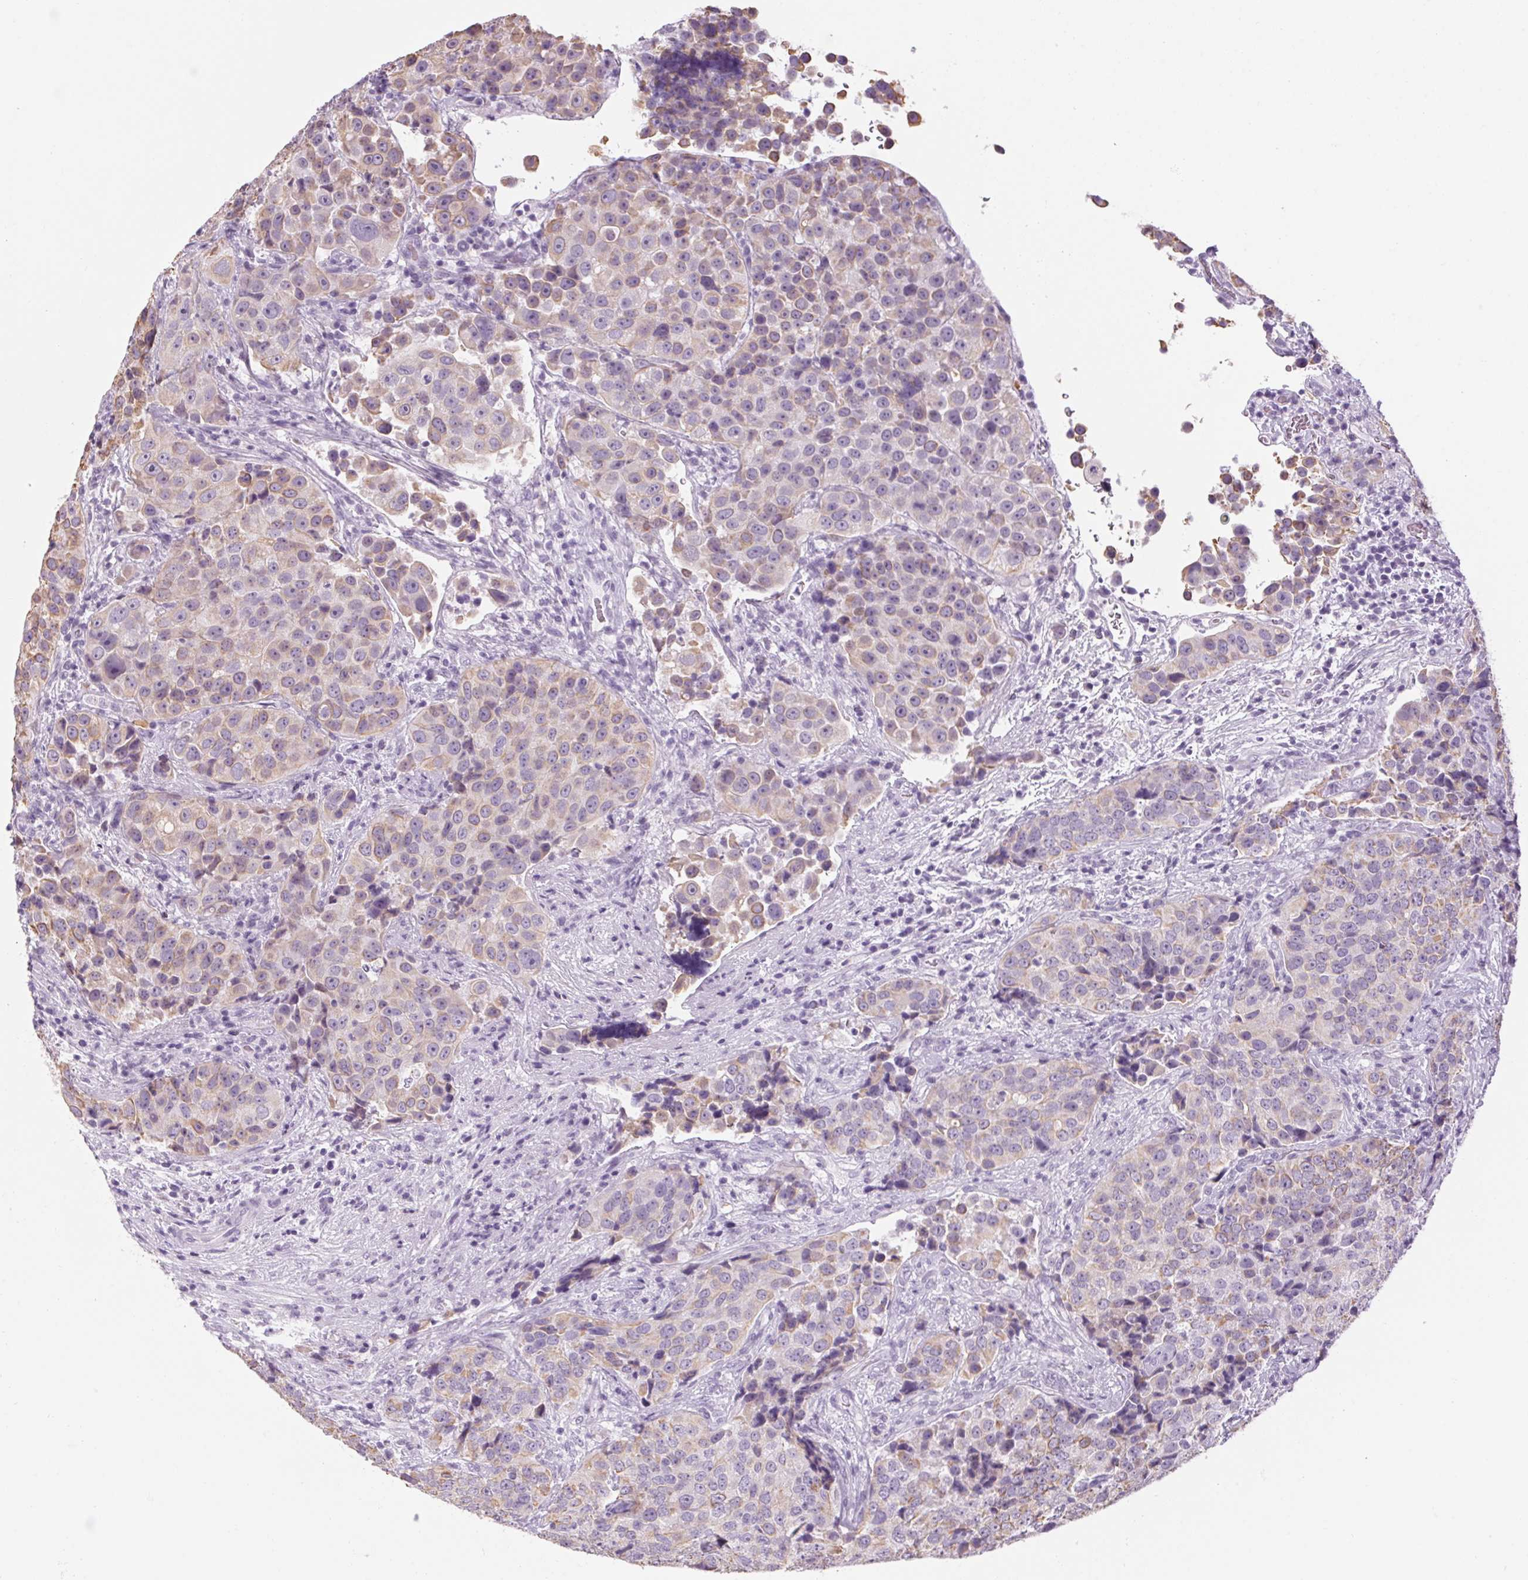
{"staining": {"intensity": "weak", "quantity": "25%-75%", "location": "cytoplasmic/membranous"}, "tissue": "urothelial cancer", "cell_type": "Tumor cells", "image_type": "cancer", "snomed": [{"axis": "morphology", "description": "Urothelial carcinoma, NOS"}, {"axis": "topography", "description": "Urinary bladder"}], "caption": "Human urothelial cancer stained with a brown dye demonstrates weak cytoplasmic/membranous positive expression in approximately 25%-75% of tumor cells.", "gene": "RPTN", "patient": {"sex": "male", "age": 52}}